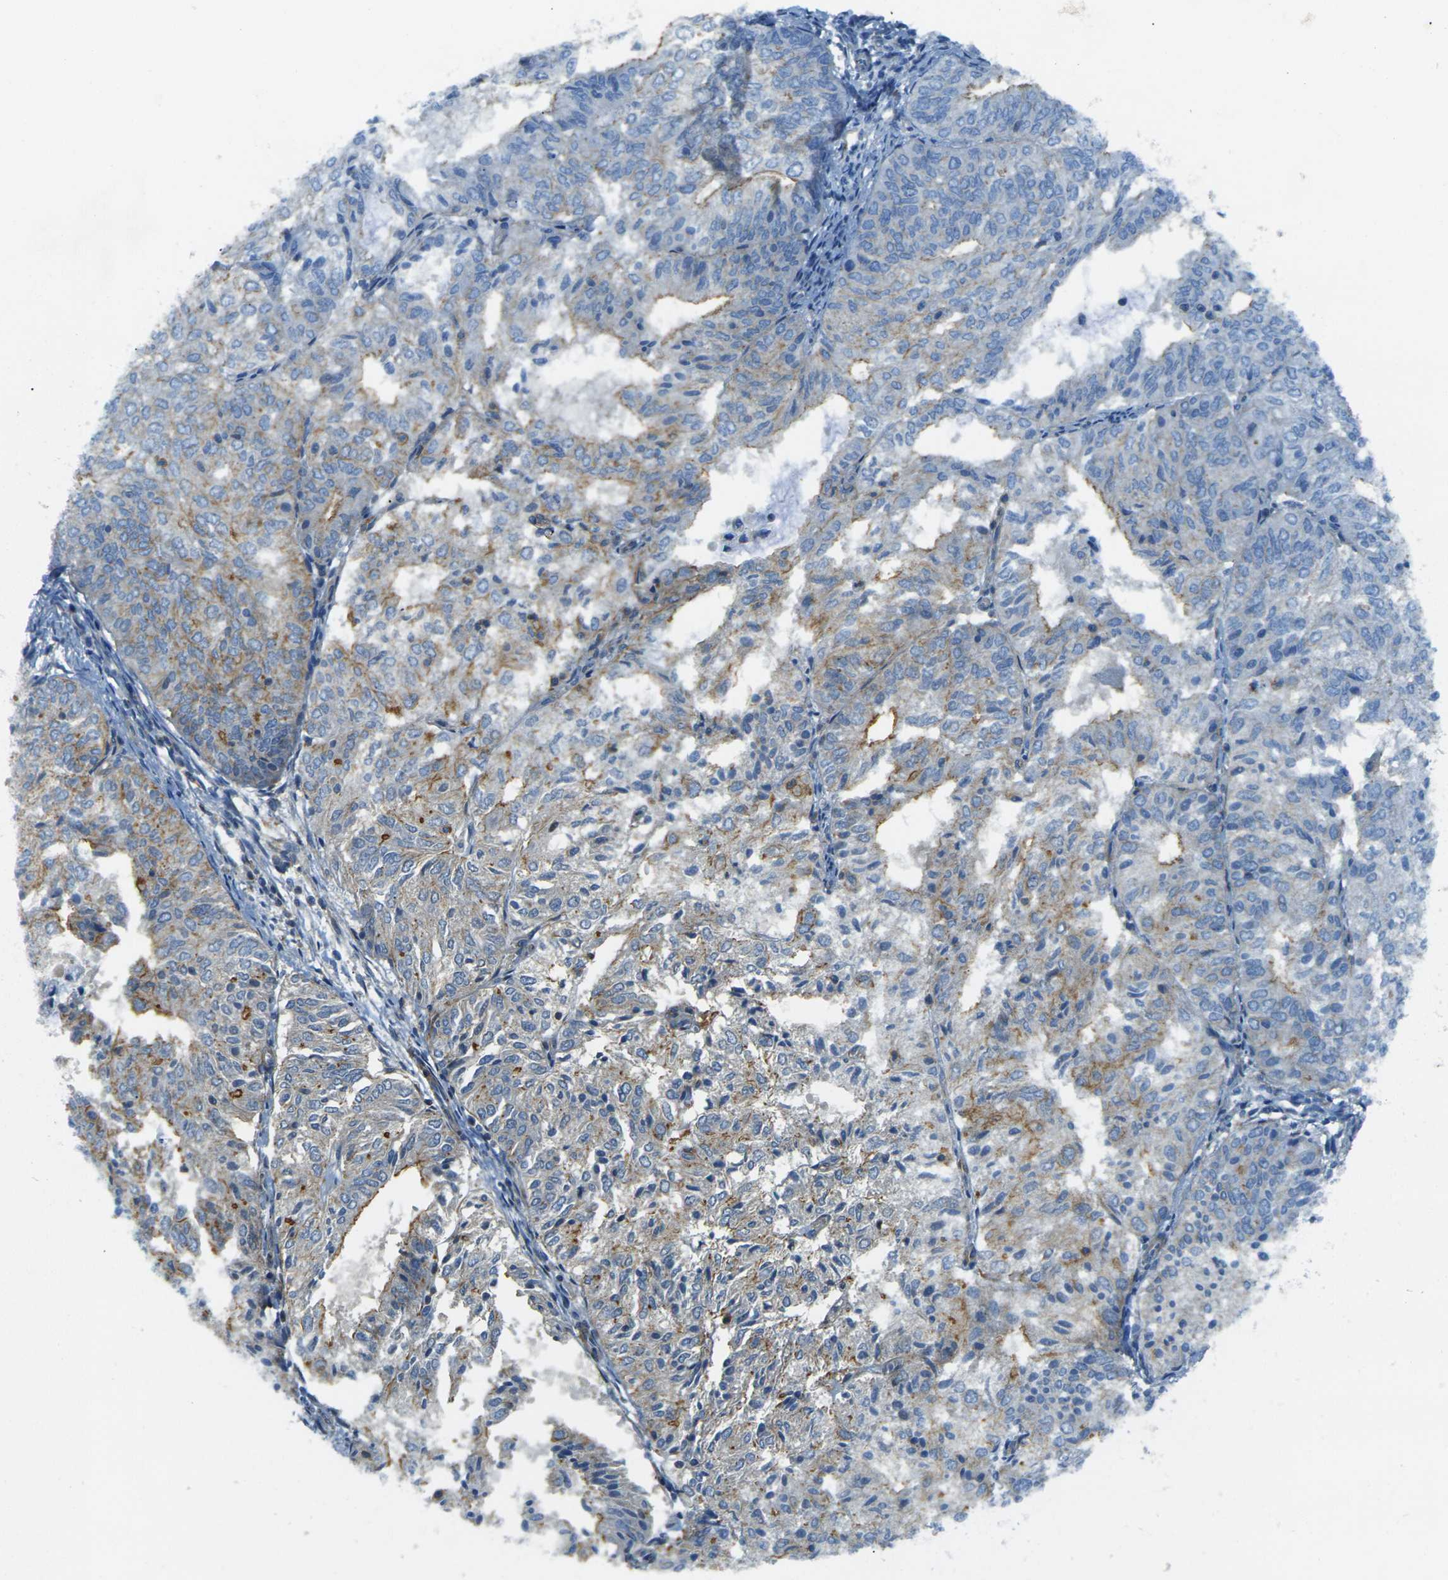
{"staining": {"intensity": "moderate", "quantity": "25%-75%", "location": "cytoplasmic/membranous"}, "tissue": "endometrial cancer", "cell_type": "Tumor cells", "image_type": "cancer", "snomed": [{"axis": "morphology", "description": "Adenocarcinoma, NOS"}, {"axis": "topography", "description": "Uterus"}], "caption": "Human endometrial cancer (adenocarcinoma) stained for a protein (brown) displays moderate cytoplasmic/membranous positive expression in about 25%-75% of tumor cells.", "gene": "EPHA7", "patient": {"sex": "female", "age": 60}}